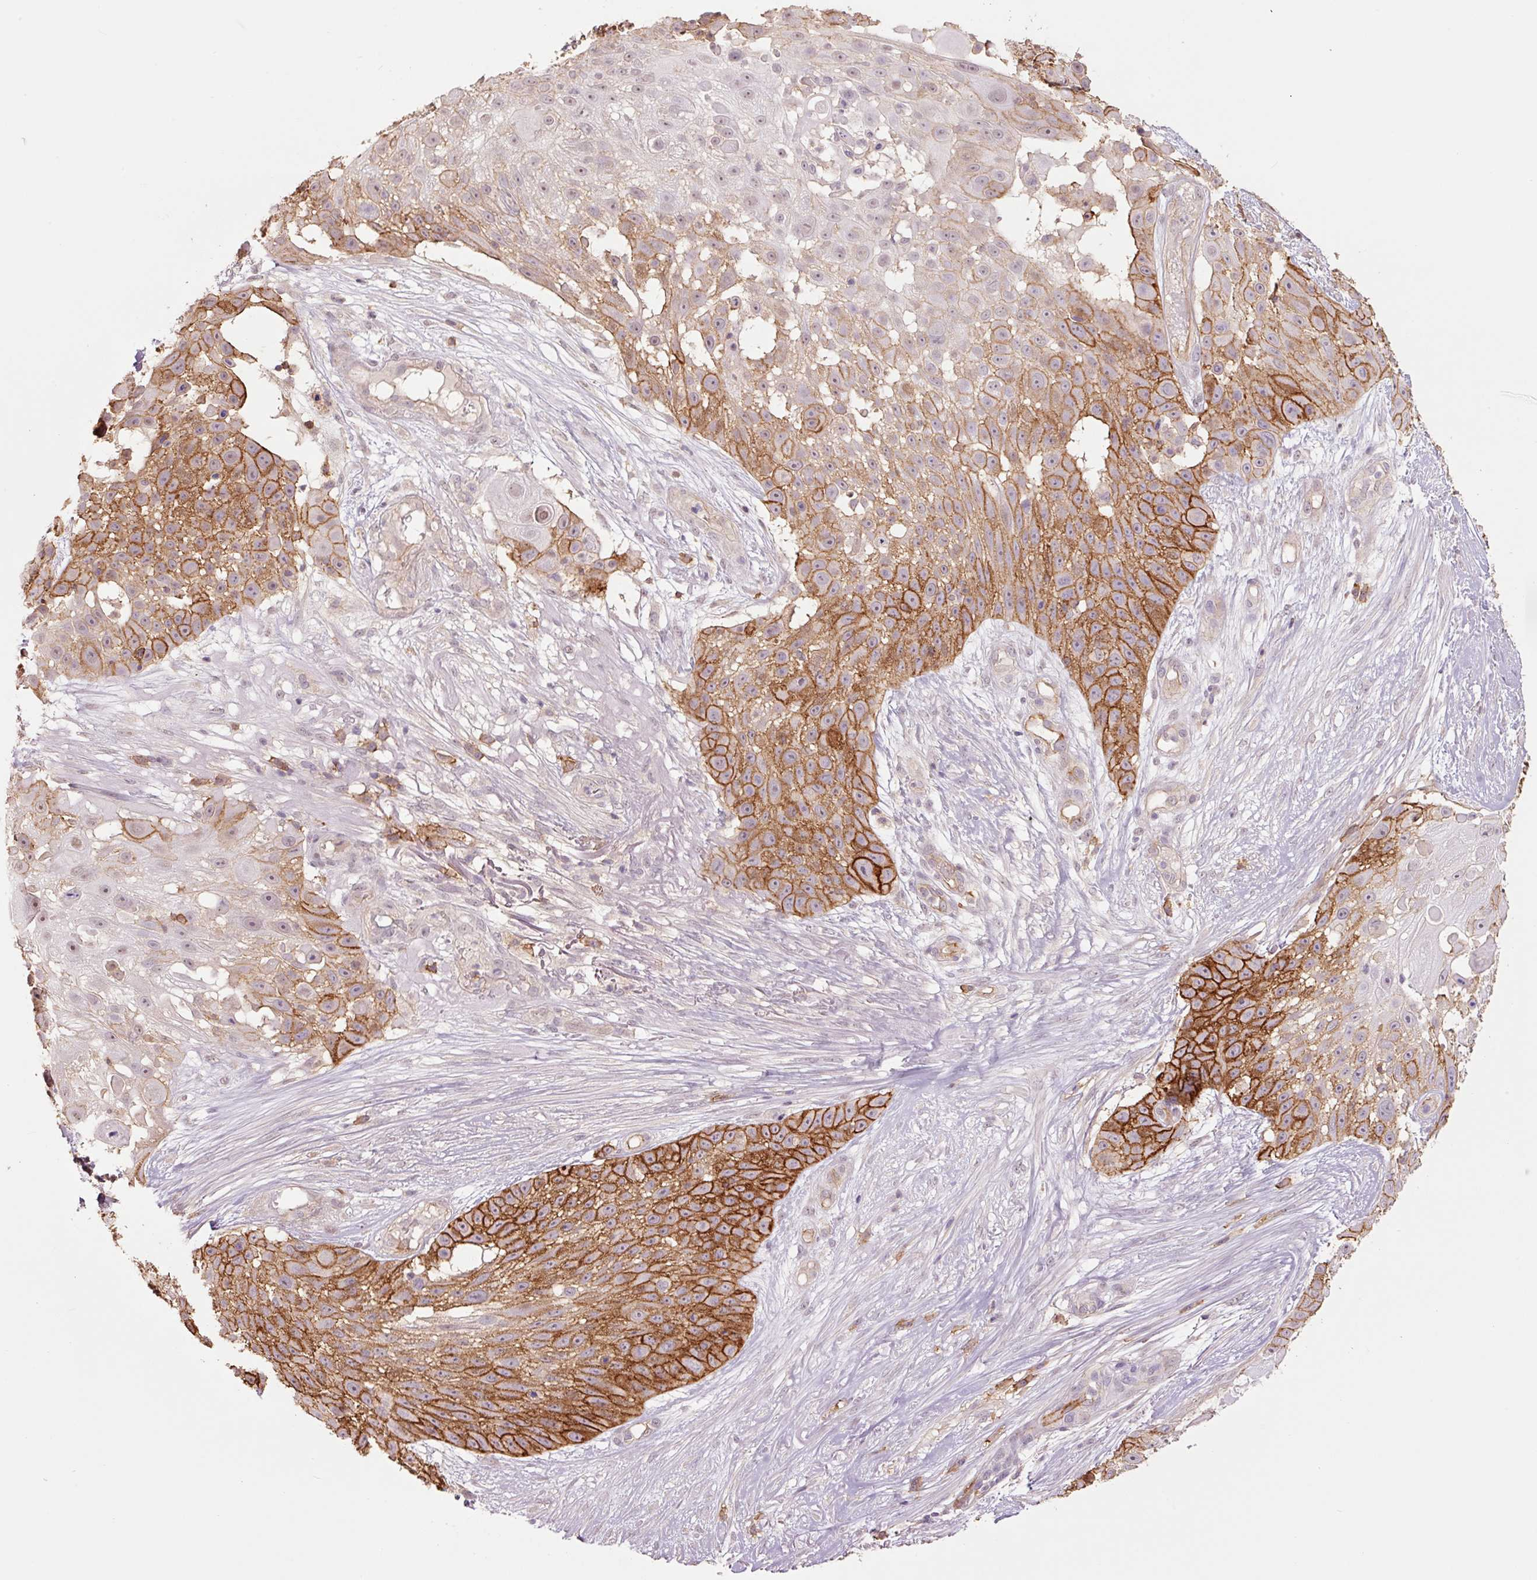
{"staining": {"intensity": "strong", "quantity": "25%-75%", "location": "cytoplasmic/membranous"}, "tissue": "skin cancer", "cell_type": "Tumor cells", "image_type": "cancer", "snomed": [{"axis": "morphology", "description": "Squamous cell carcinoma, NOS"}, {"axis": "topography", "description": "Skin"}], "caption": "Immunohistochemistry of human squamous cell carcinoma (skin) reveals high levels of strong cytoplasmic/membranous staining in approximately 25%-75% of tumor cells.", "gene": "SLC1A4", "patient": {"sex": "female", "age": 86}}